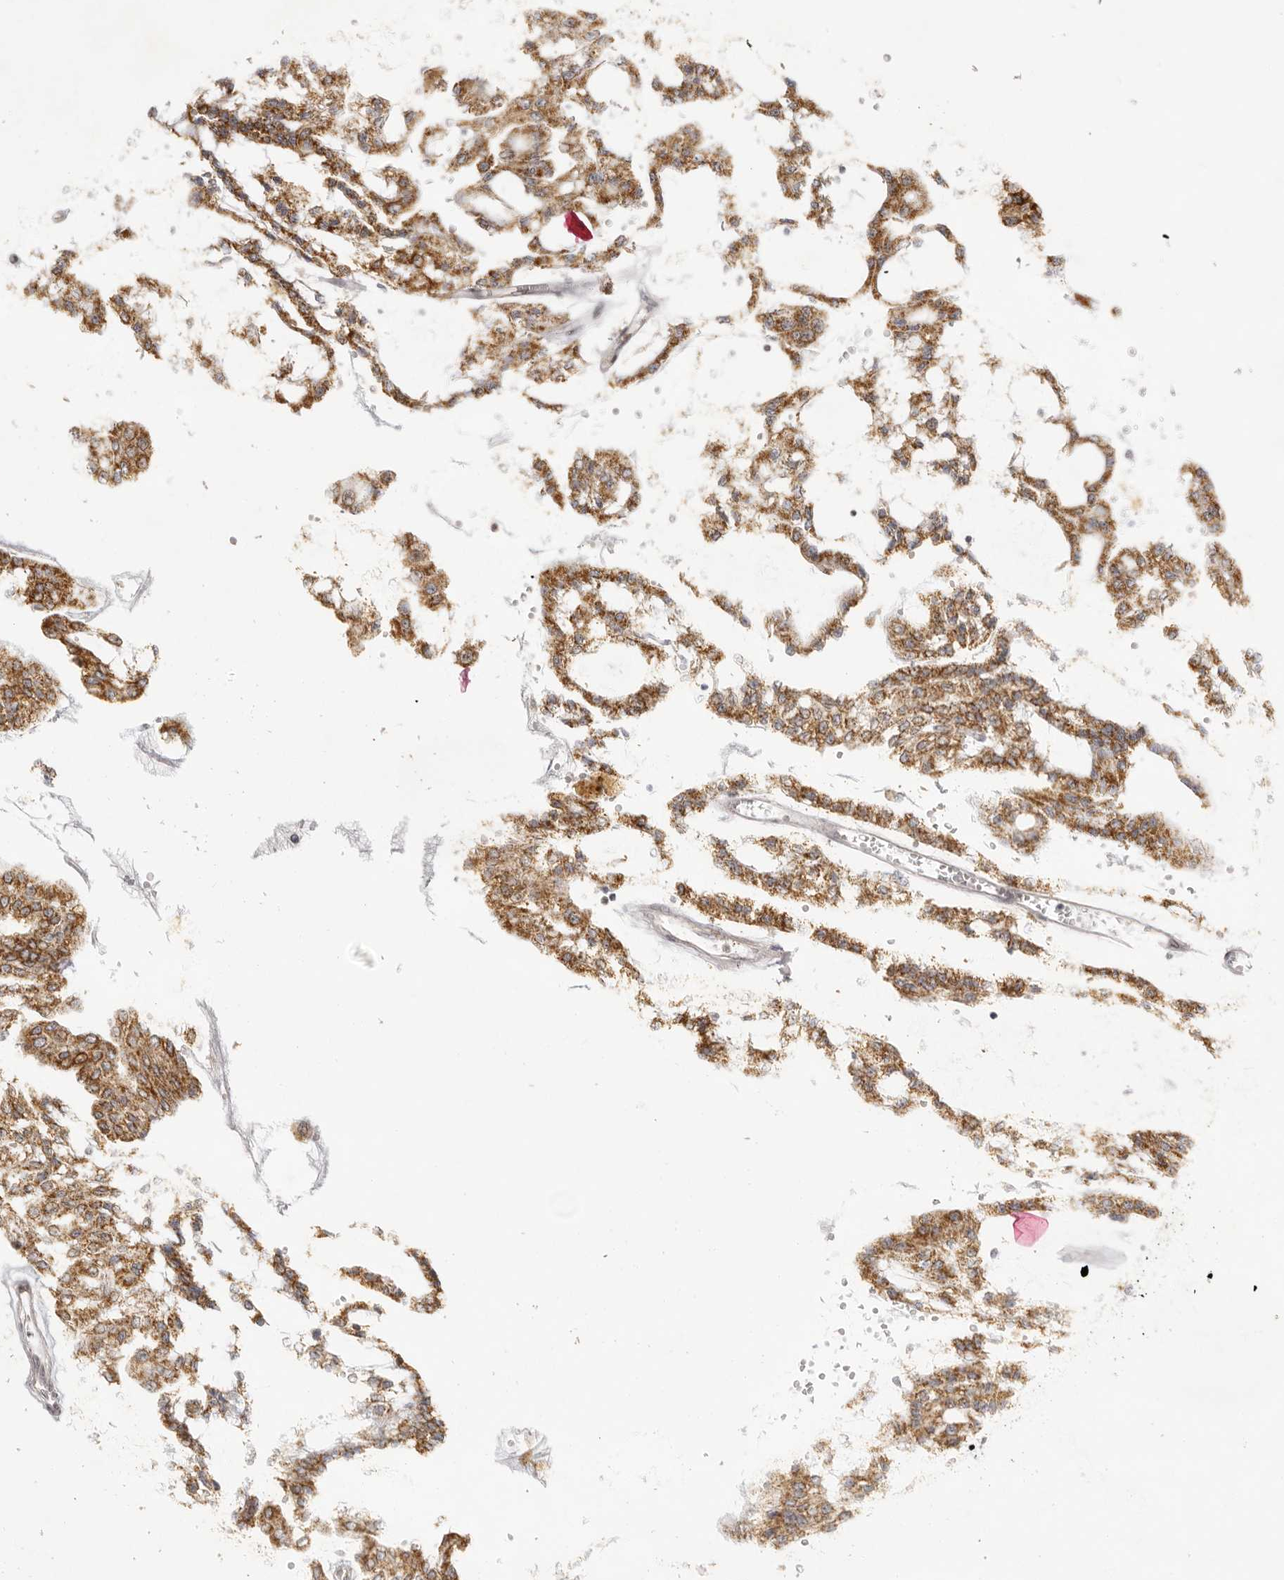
{"staining": {"intensity": "moderate", "quantity": ">75%", "location": "cytoplasmic/membranous"}, "tissue": "renal cancer", "cell_type": "Tumor cells", "image_type": "cancer", "snomed": [{"axis": "morphology", "description": "Adenocarcinoma, NOS"}, {"axis": "topography", "description": "Kidney"}], "caption": "Protein staining by IHC demonstrates moderate cytoplasmic/membranous staining in approximately >75% of tumor cells in renal cancer.", "gene": "ZNF326", "patient": {"sex": "male", "age": 63}}